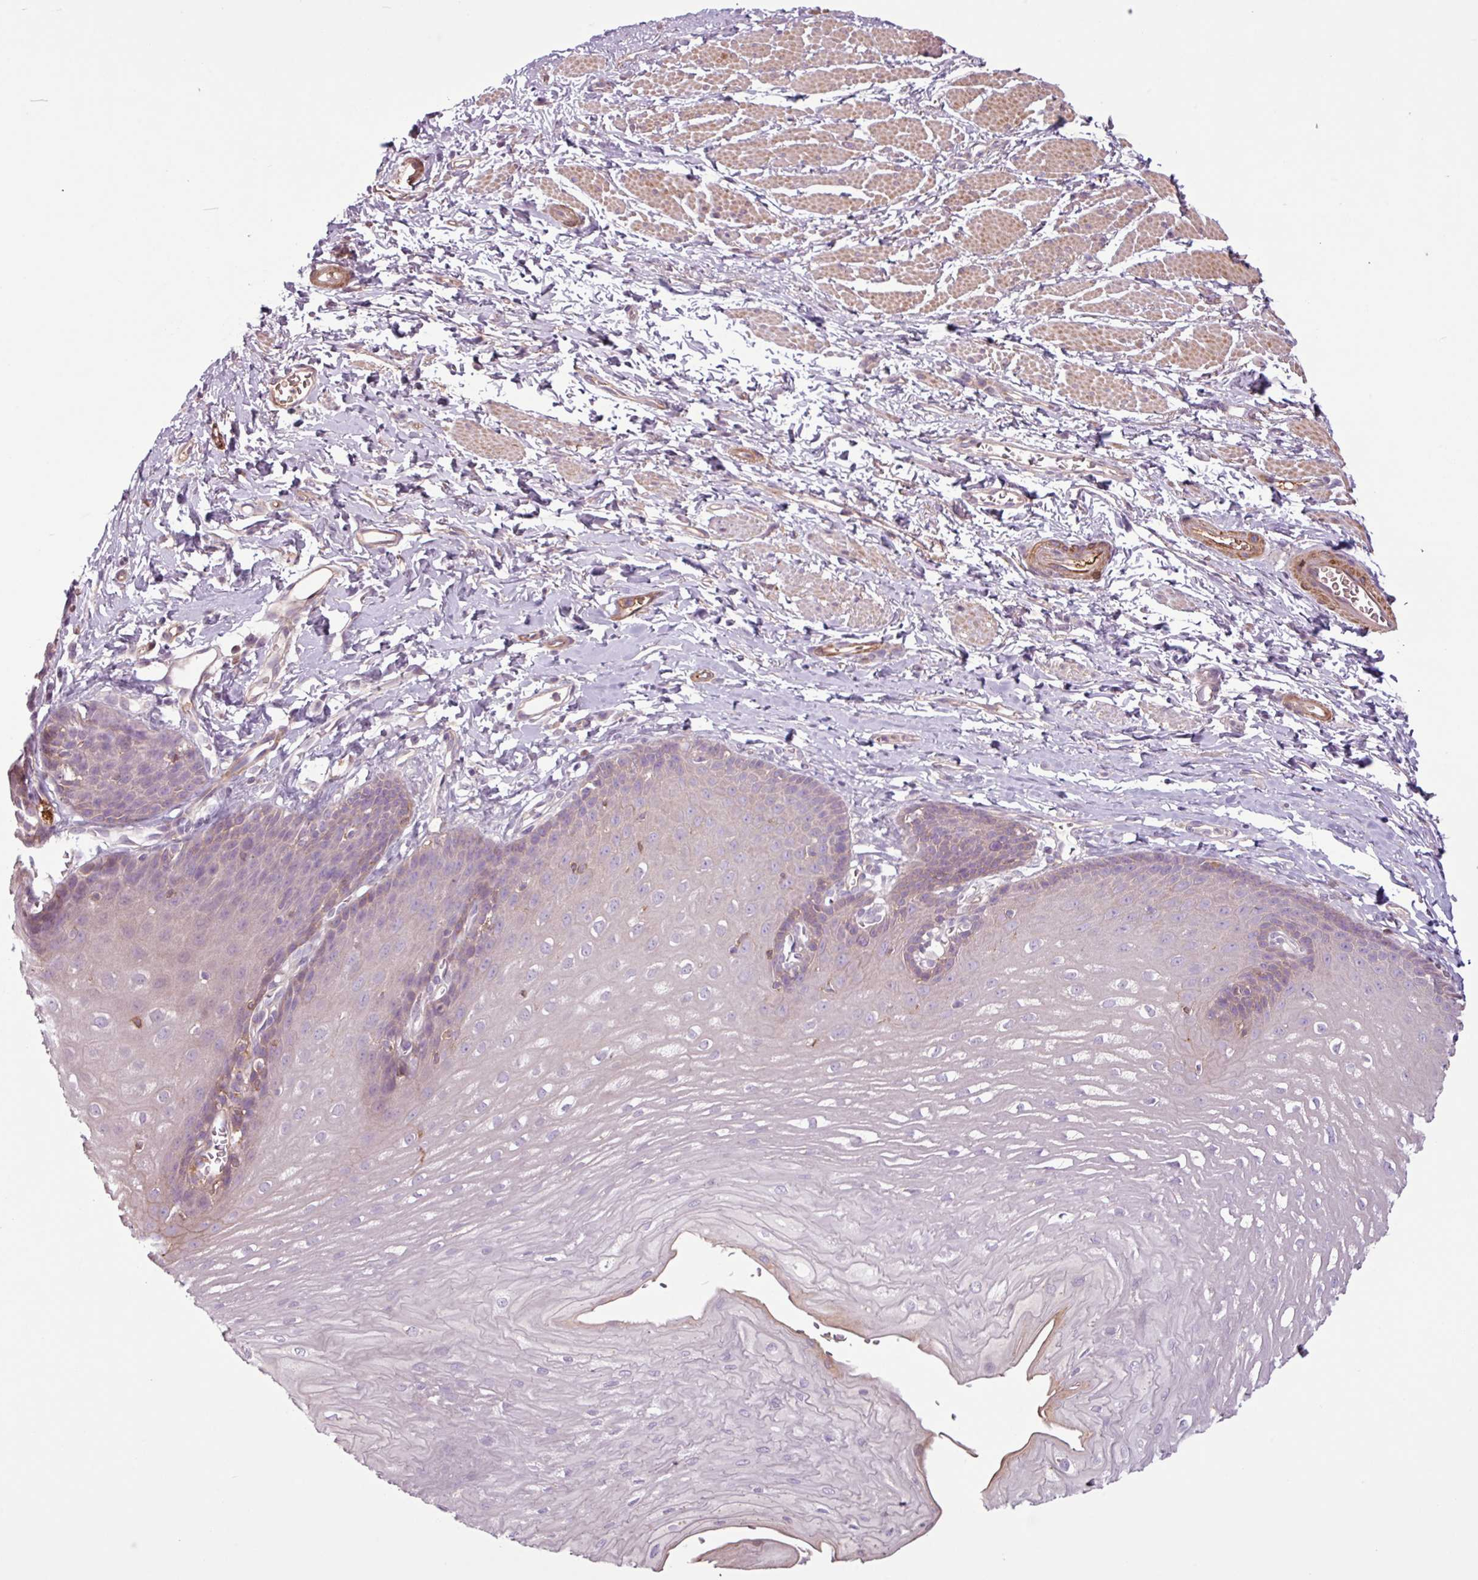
{"staining": {"intensity": "weak", "quantity": "<25%", "location": "cytoplasmic/membranous"}, "tissue": "esophagus", "cell_type": "Squamous epithelial cells", "image_type": "normal", "snomed": [{"axis": "morphology", "description": "Normal tissue, NOS"}, {"axis": "topography", "description": "Esophagus"}], "caption": "Esophagus was stained to show a protein in brown. There is no significant positivity in squamous epithelial cells. (Immunohistochemistry, brightfield microscopy, high magnification).", "gene": "C4A", "patient": {"sex": "male", "age": 70}}